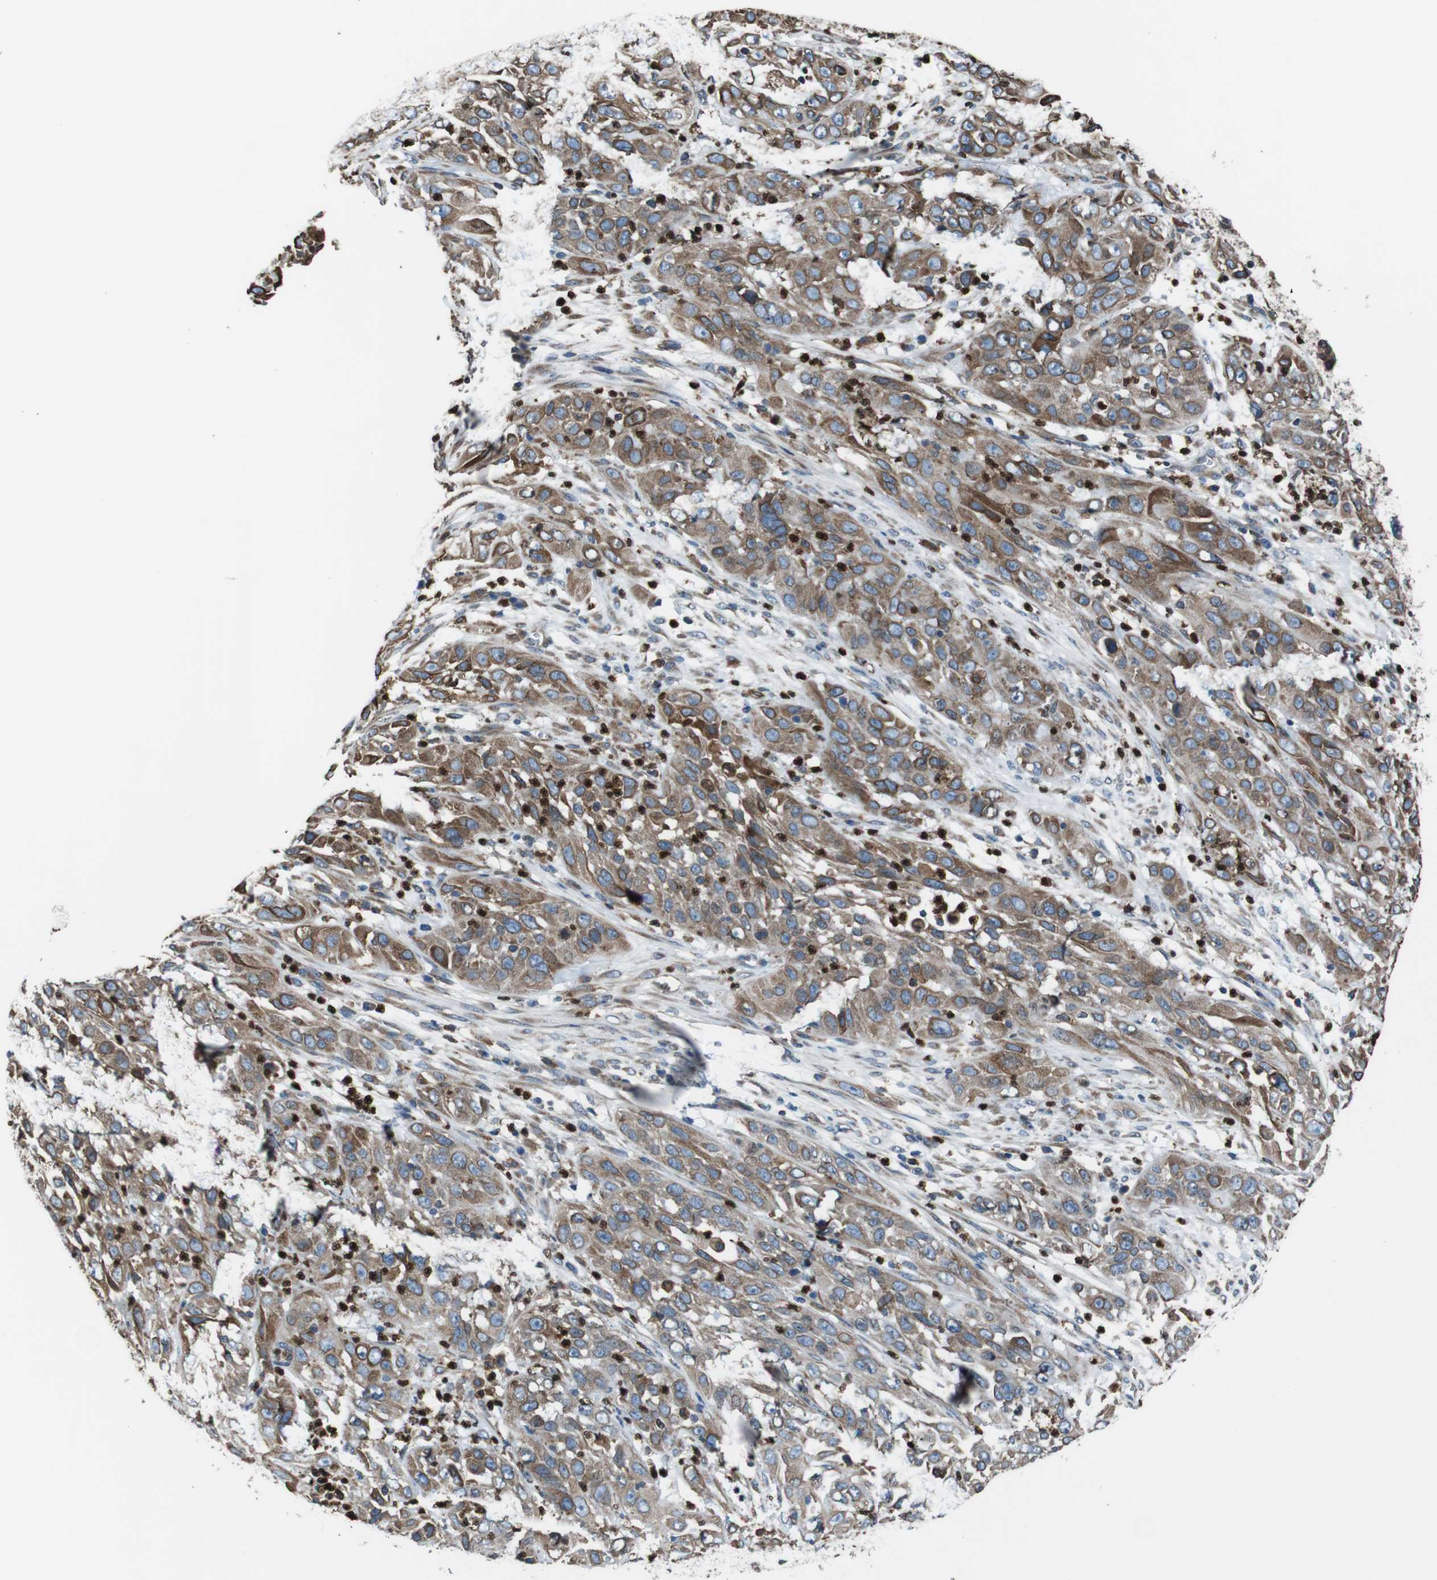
{"staining": {"intensity": "moderate", "quantity": ">75%", "location": "cytoplasmic/membranous"}, "tissue": "cervical cancer", "cell_type": "Tumor cells", "image_type": "cancer", "snomed": [{"axis": "morphology", "description": "Squamous cell carcinoma, NOS"}, {"axis": "topography", "description": "Cervix"}], "caption": "Cervical cancer (squamous cell carcinoma) stained with immunohistochemistry reveals moderate cytoplasmic/membranous staining in about >75% of tumor cells. (DAB (3,3'-diaminobenzidine) IHC with brightfield microscopy, high magnification).", "gene": "APMAP", "patient": {"sex": "female", "age": 32}}